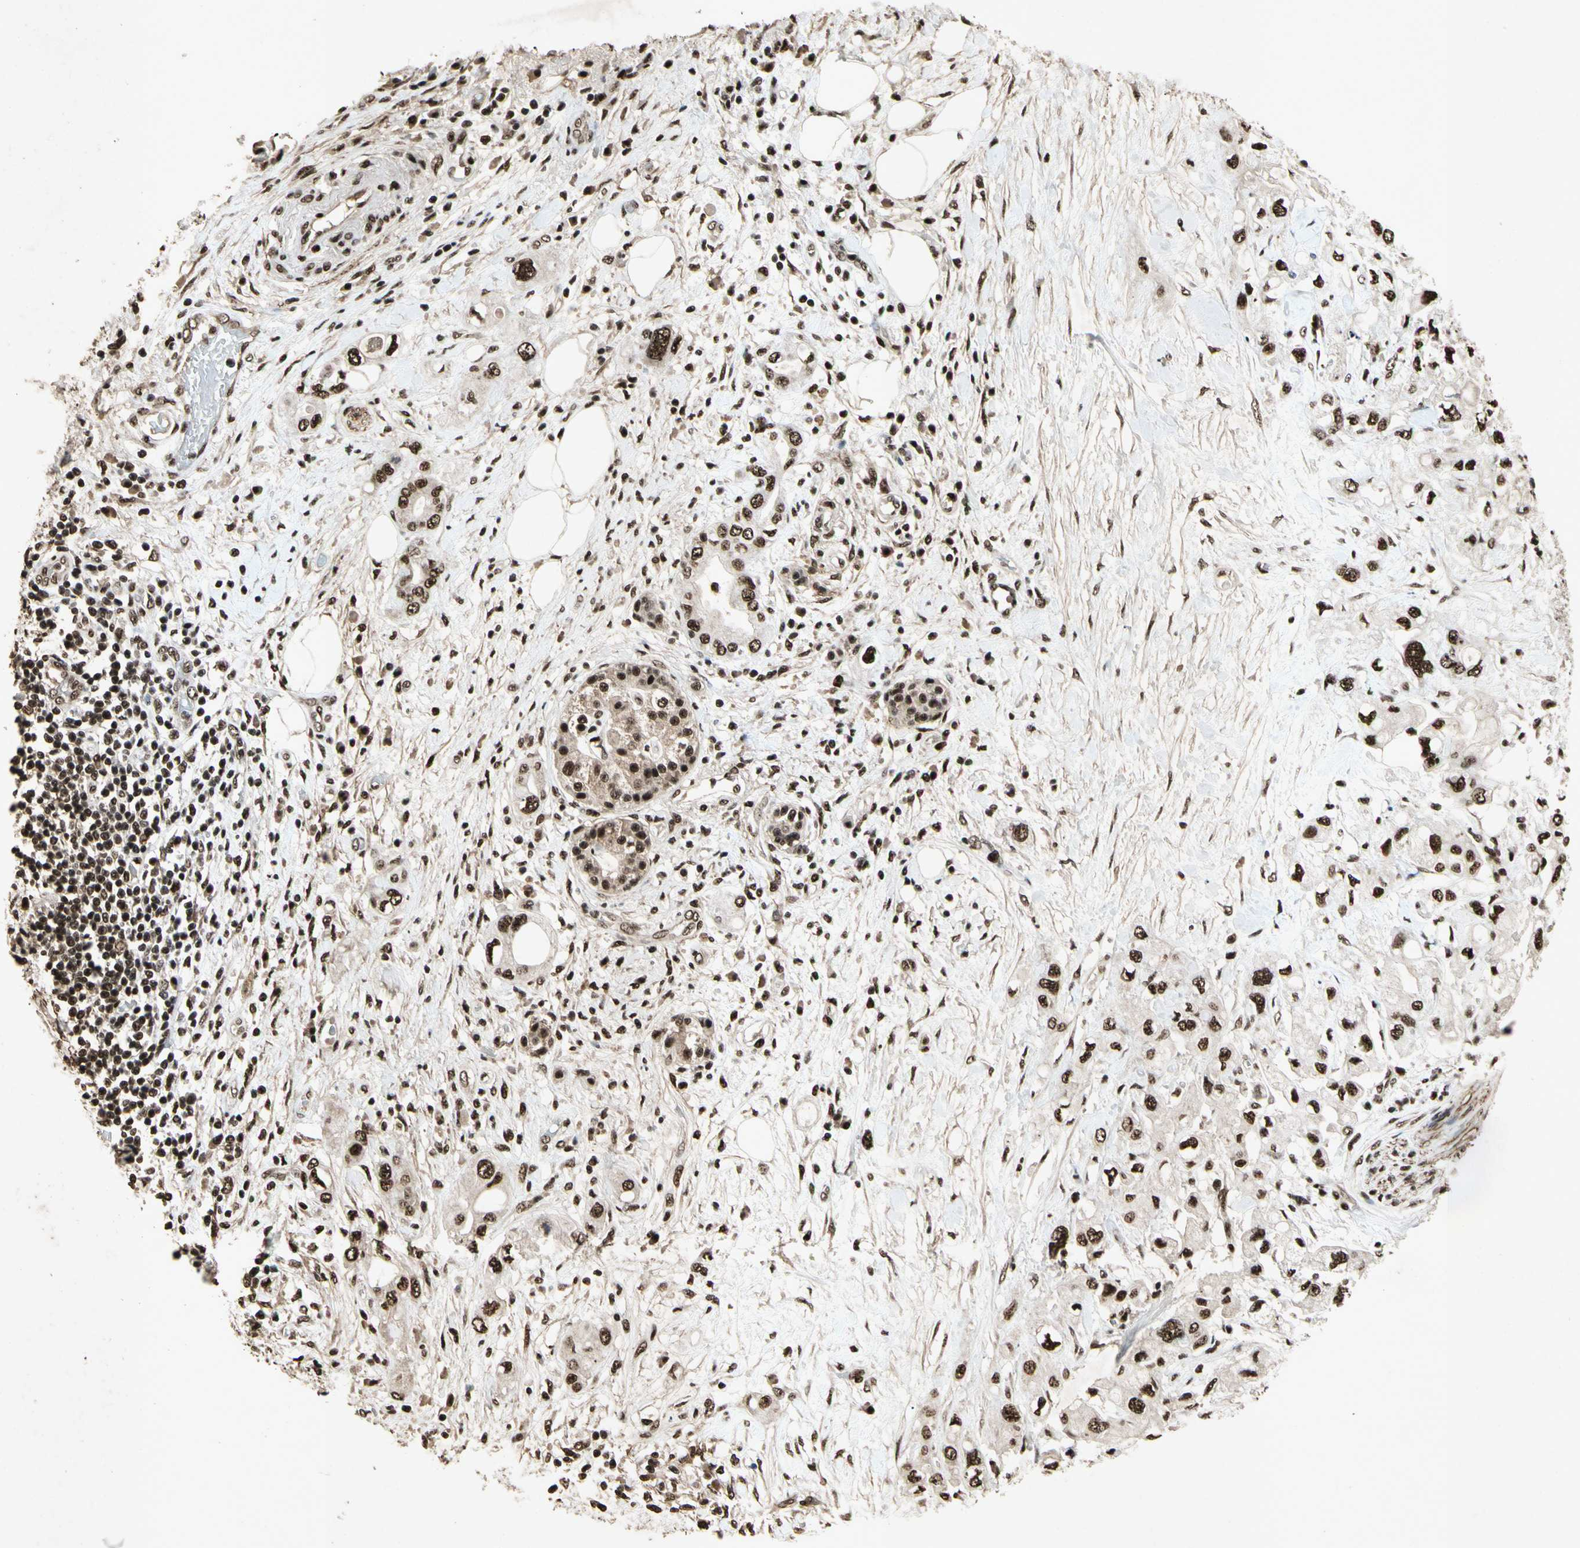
{"staining": {"intensity": "strong", "quantity": ">75%", "location": "nuclear"}, "tissue": "pancreatic cancer", "cell_type": "Tumor cells", "image_type": "cancer", "snomed": [{"axis": "morphology", "description": "Adenocarcinoma, NOS"}, {"axis": "topography", "description": "Pancreas"}], "caption": "Protein expression analysis of pancreatic cancer (adenocarcinoma) demonstrates strong nuclear staining in approximately >75% of tumor cells.", "gene": "TBX2", "patient": {"sex": "female", "age": 56}}